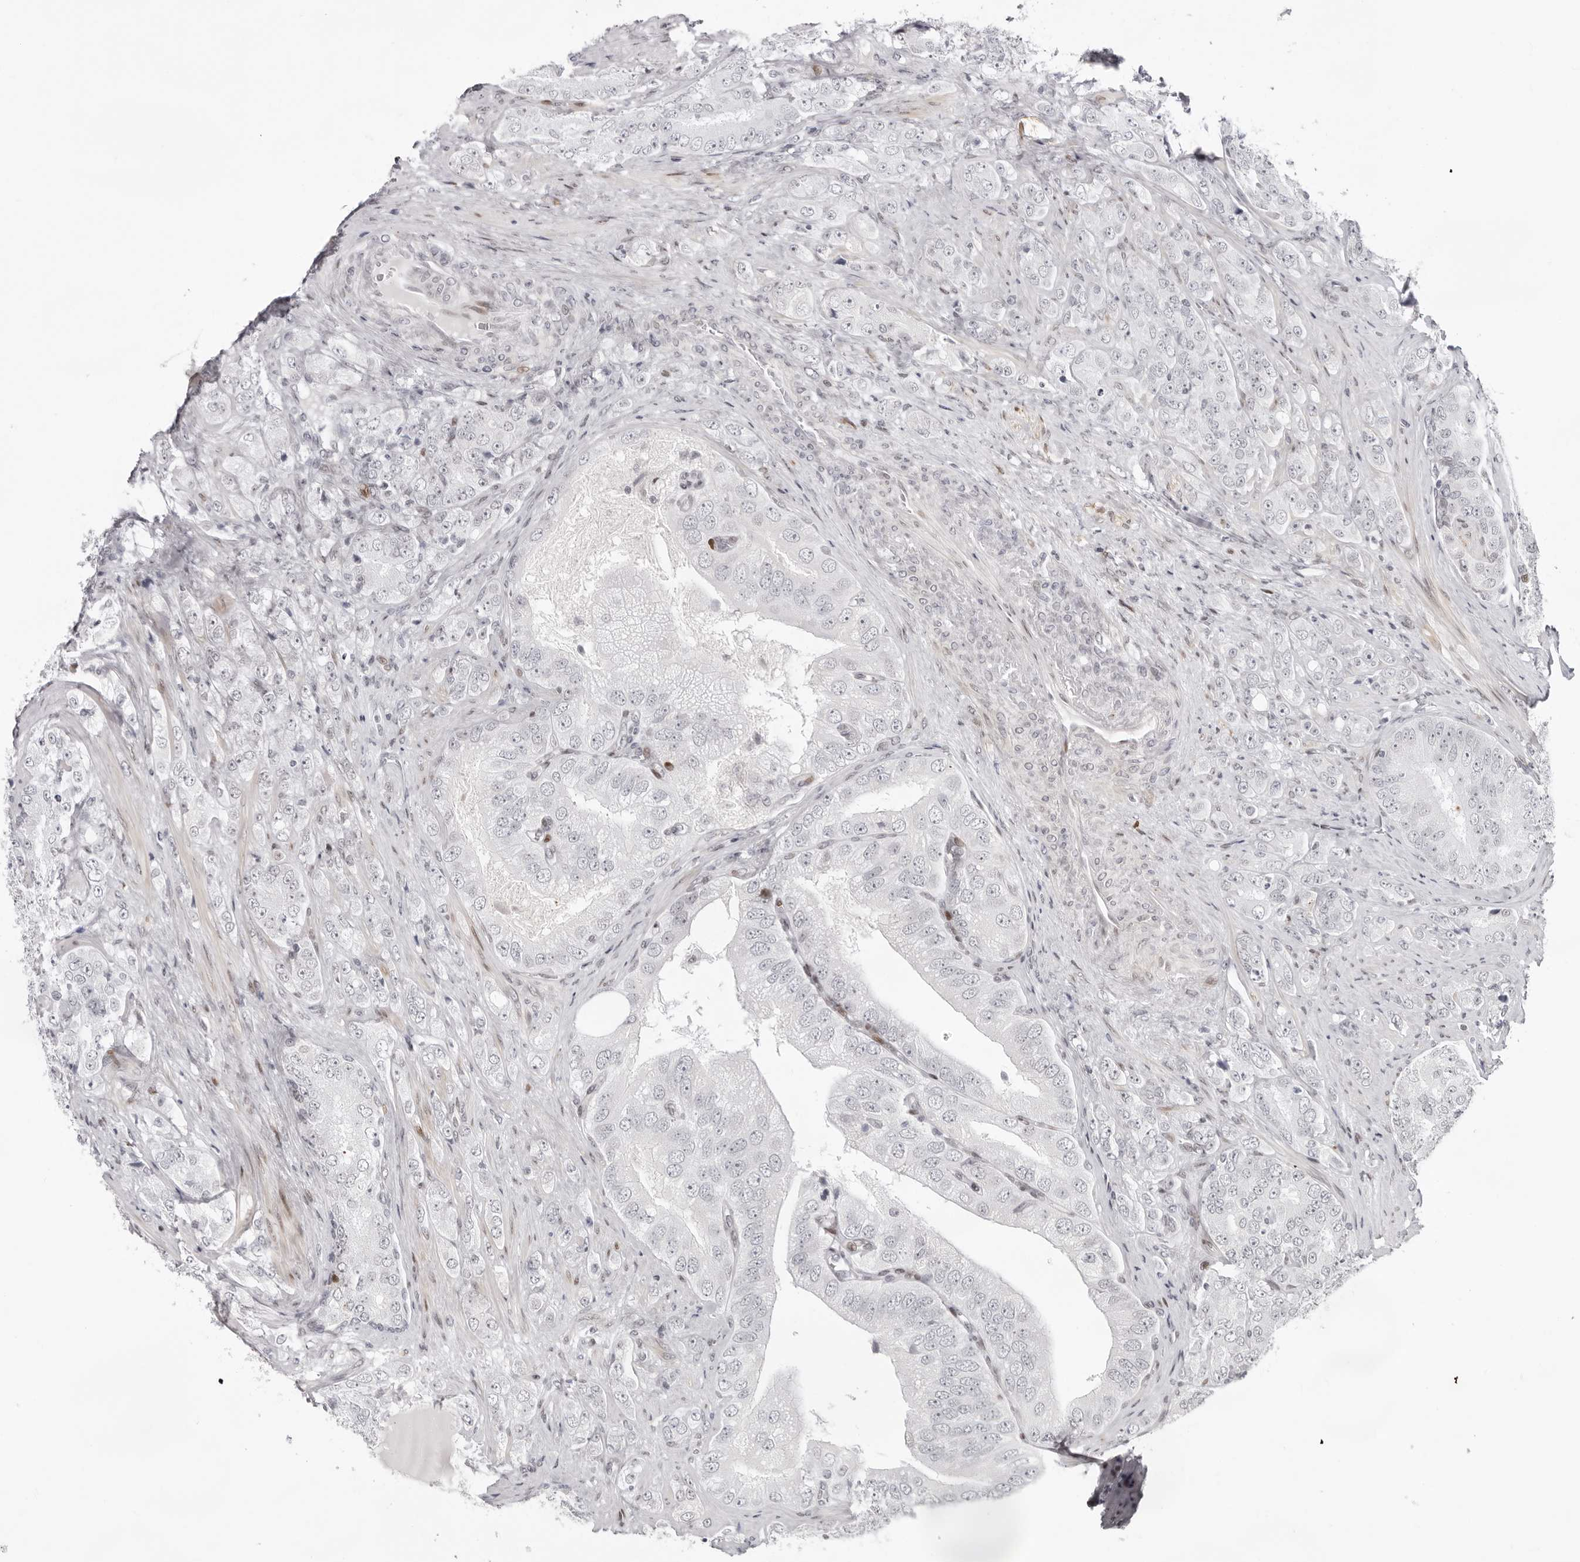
{"staining": {"intensity": "negative", "quantity": "none", "location": "none"}, "tissue": "prostate cancer", "cell_type": "Tumor cells", "image_type": "cancer", "snomed": [{"axis": "morphology", "description": "Adenocarcinoma, High grade"}, {"axis": "topography", "description": "Prostate"}], "caption": "A histopathology image of high-grade adenocarcinoma (prostate) stained for a protein displays no brown staining in tumor cells.", "gene": "NTPCR", "patient": {"sex": "male", "age": 58}}